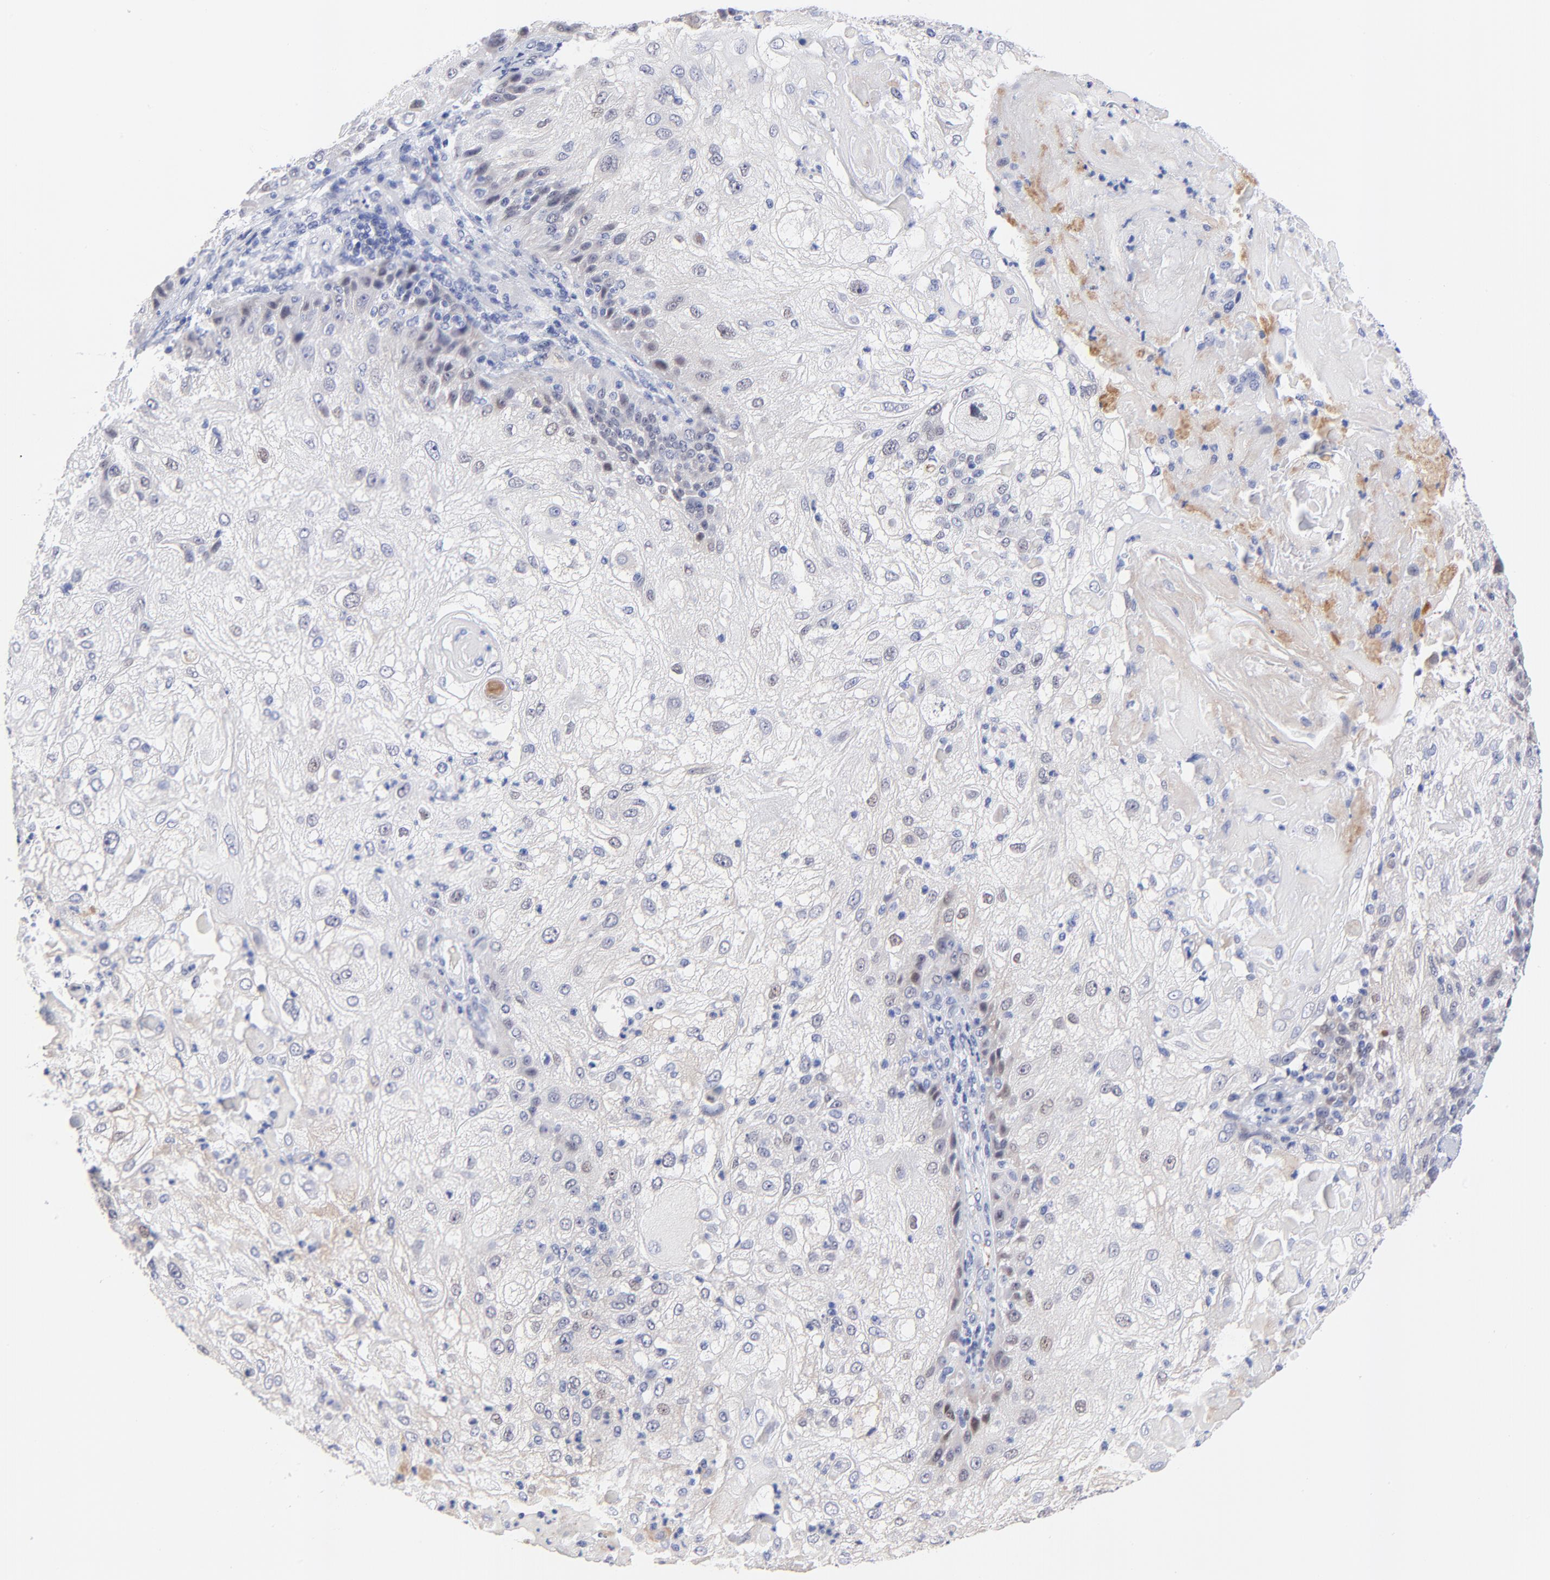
{"staining": {"intensity": "negative", "quantity": "none", "location": "none"}, "tissue": "skin cancer", "cell_type": "Tumor cells", "image_type": "cancer", "snomed": [{"axis": "morphology", "description": "Normal tissue, NOS"}, {"axis": "morphology", "description": "Squamous cell carcinoma, NOS"}, {"axis": "topography", "description": "Skin"}], "caption": "High magnification brightfield microscopy of skin cancer stained with DAB (3,3'-diaminobenzidine) (brown) and counterstained with hematoxylin (blue): tumor cells show no significant expression. Brightfield microscopy of immunohistochemistry (IHC) stained with DAB (3,3'-diaminobenzidine) (brown) and hematoxylin (blue), captured at high magnification.", "gene": "FAM117B", "patient": {"sex": "female", "age": 83}}